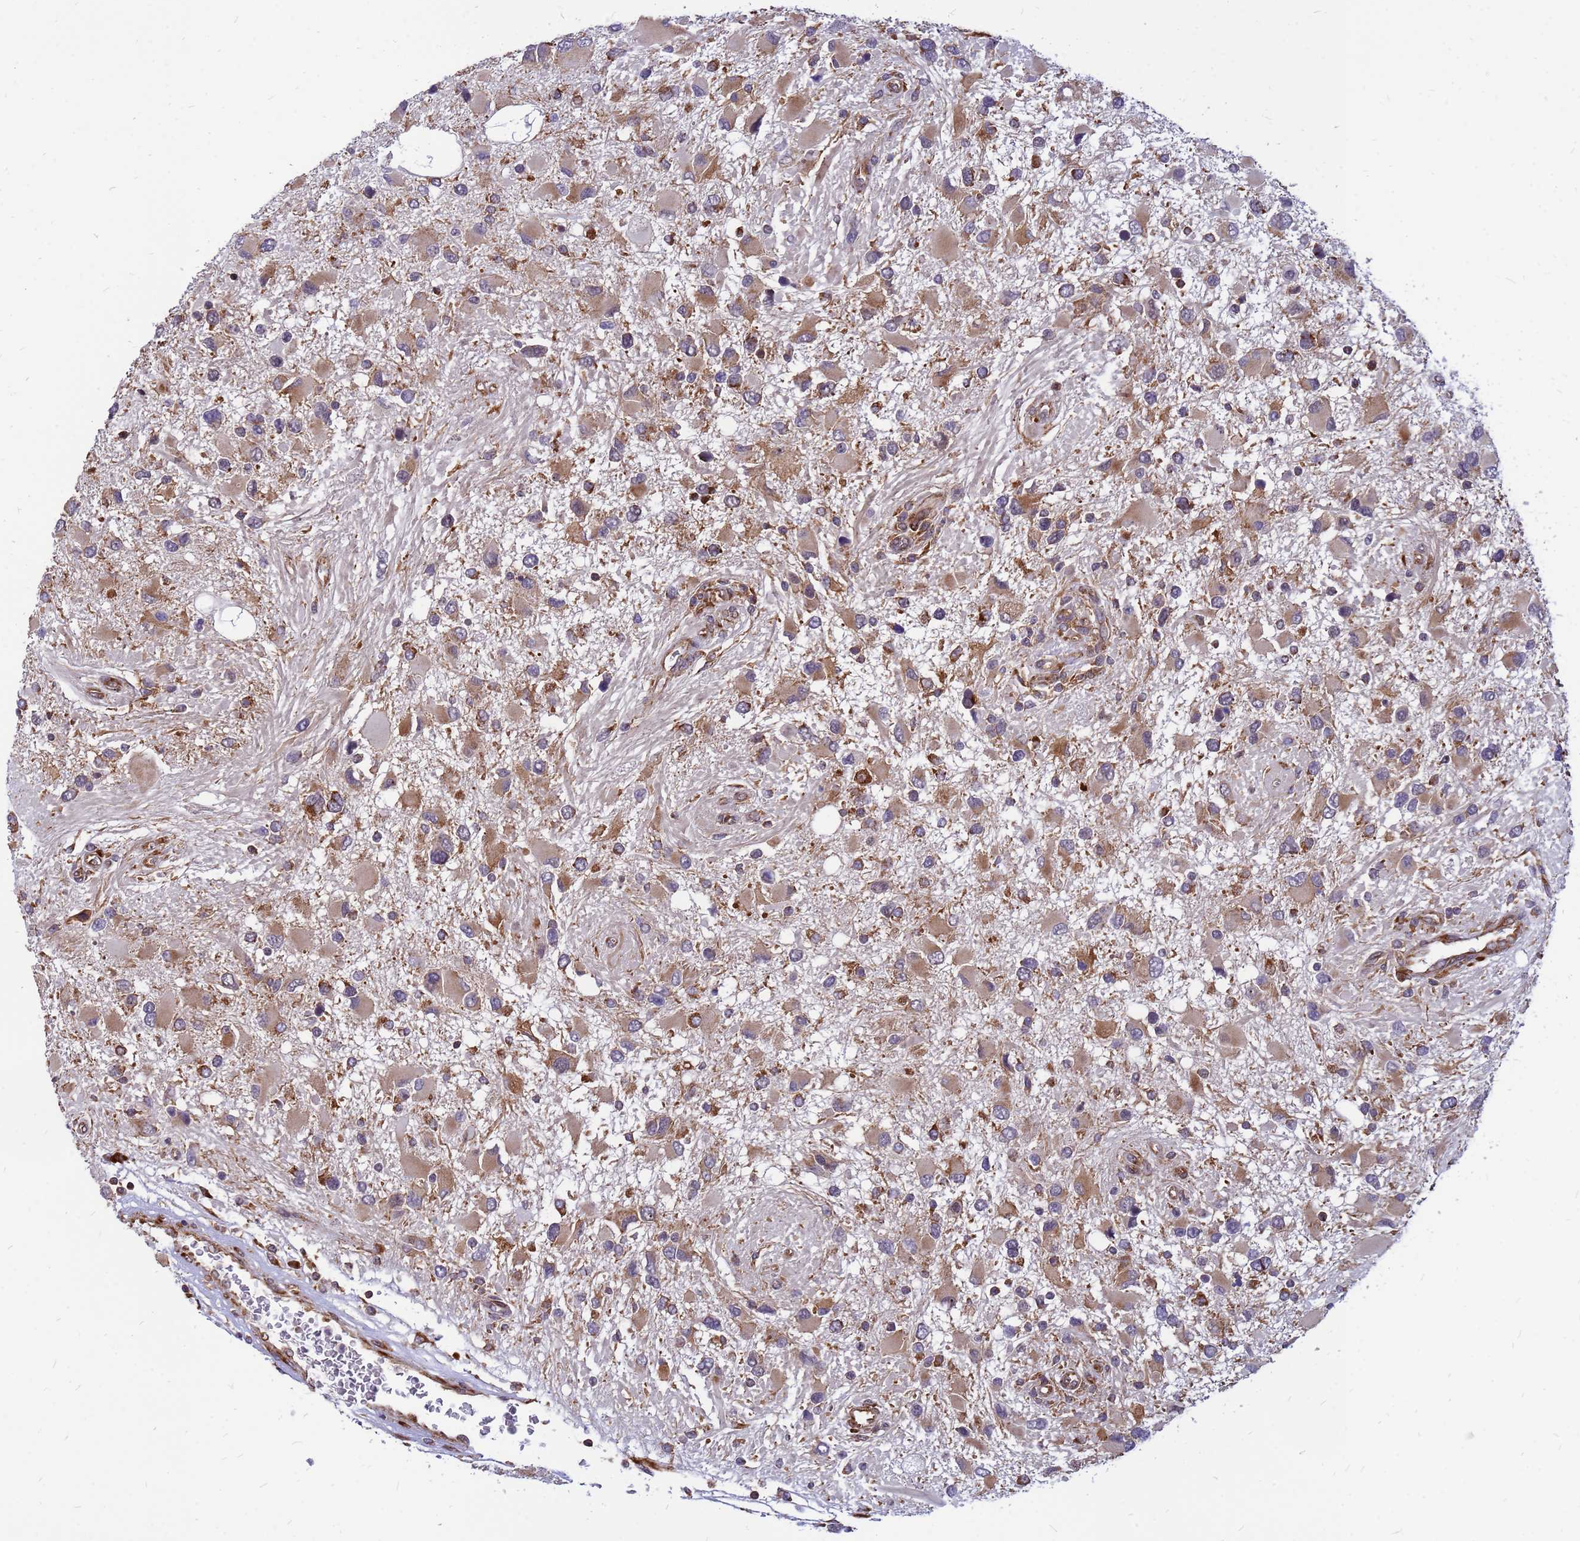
{"staining": {"intensity": "moderate", "quantity": ">75%", "location": "cytoplasmic/membranous"}, "tissue": "glioma", "cell_type": "Tumor cells", "image_type": "cancer", "snomed": [{"axis": "morphology", "description": "Glioma, malignant, High grade"}, {"axis": "topography", "description": "Brain"}], "caption": "Immunohistochemical staining of malignant glioma (high-grade) shows medium levels of moderate cytoplasmic/membranous positivity in about >75% of tumor cells.", "gene": "RPL8", "patient": {"sex": "male", "age": 53}}